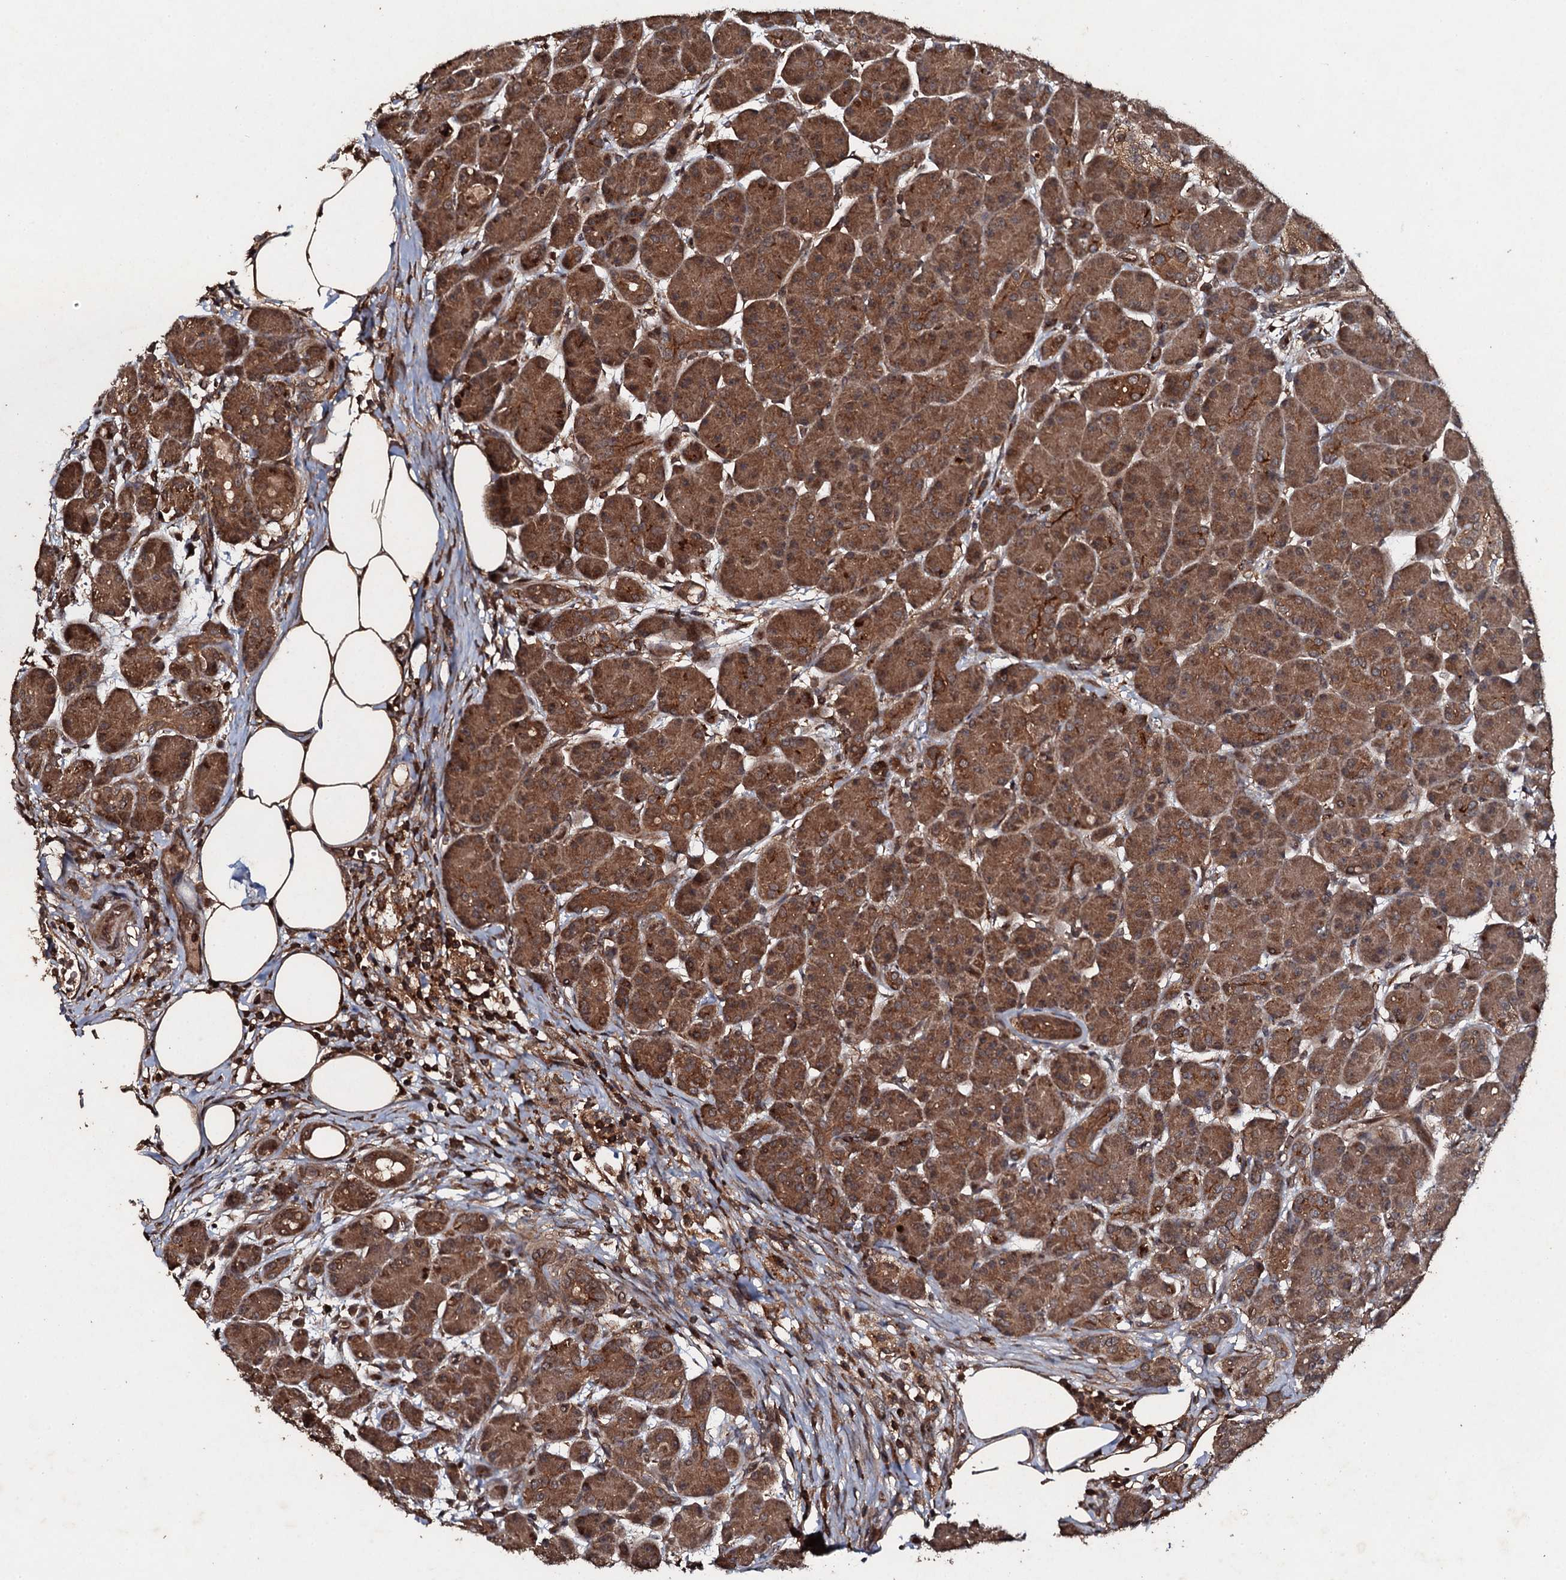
{"staining": {"intensity": "strong", "quantity": ">75%", "location": "cytoplasmic/membranous"}, "tissue": "pancreas", "cell_type": "Exocrine glandular cells", "image_type": "normal", "snomed": [{"axis": "morphology", "description": "Normal tissue, NOS"}, {"axis": "topography", "description": "Pancreas"}], "caption": "Protein staining displays strong cytoplasmic/membranous staining in approximately >75% of exocrine glandular cells in unremarkable pancreas.", "gene": "ADGRG3", "patient": {"sex": "male", "age": 63}}